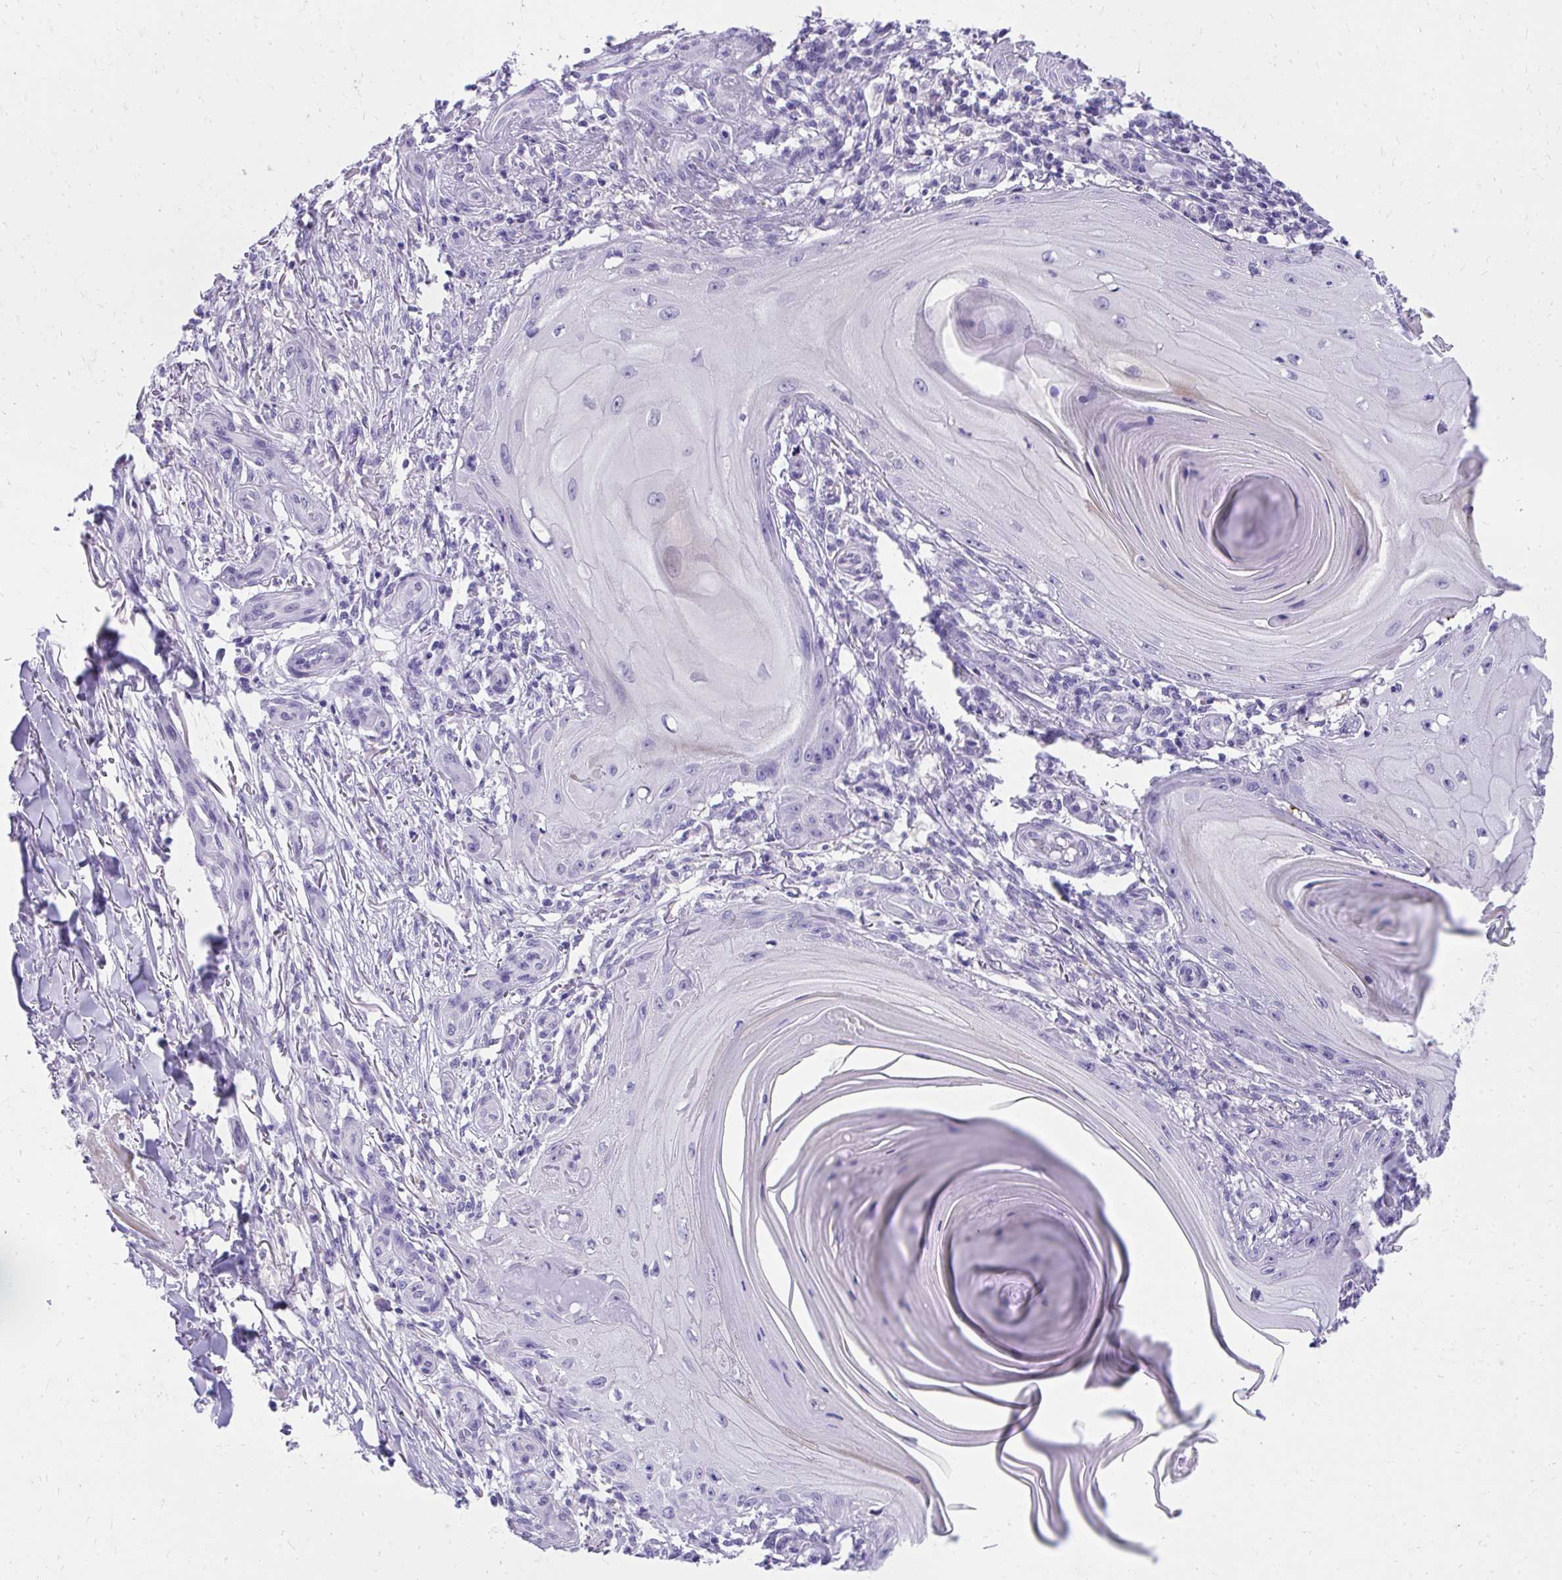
{"staining": {"intensity": "negative", "quantity": "none", "location": "none"}, "tissue": "skin cancer", "cell_type": "Tumor cells", "image_type": "cancer", "snomed": [{"axis": "morphology", "description": "Squamous cell carcinoma, NOS"}, {"axis": "topography", "description": "Skin"}], "caption": "This is a photomicrograph of immunohistochemistry (IHC) staining of skin cancer (squamous cell carcinoma), which shows no staining in tumor cells. The staining is performed using DAB brown chromogen with nuclei counter-stained in using hematoxylin.", "gene": "KLK1", "patient": {"sex": "female", "age": 77}}